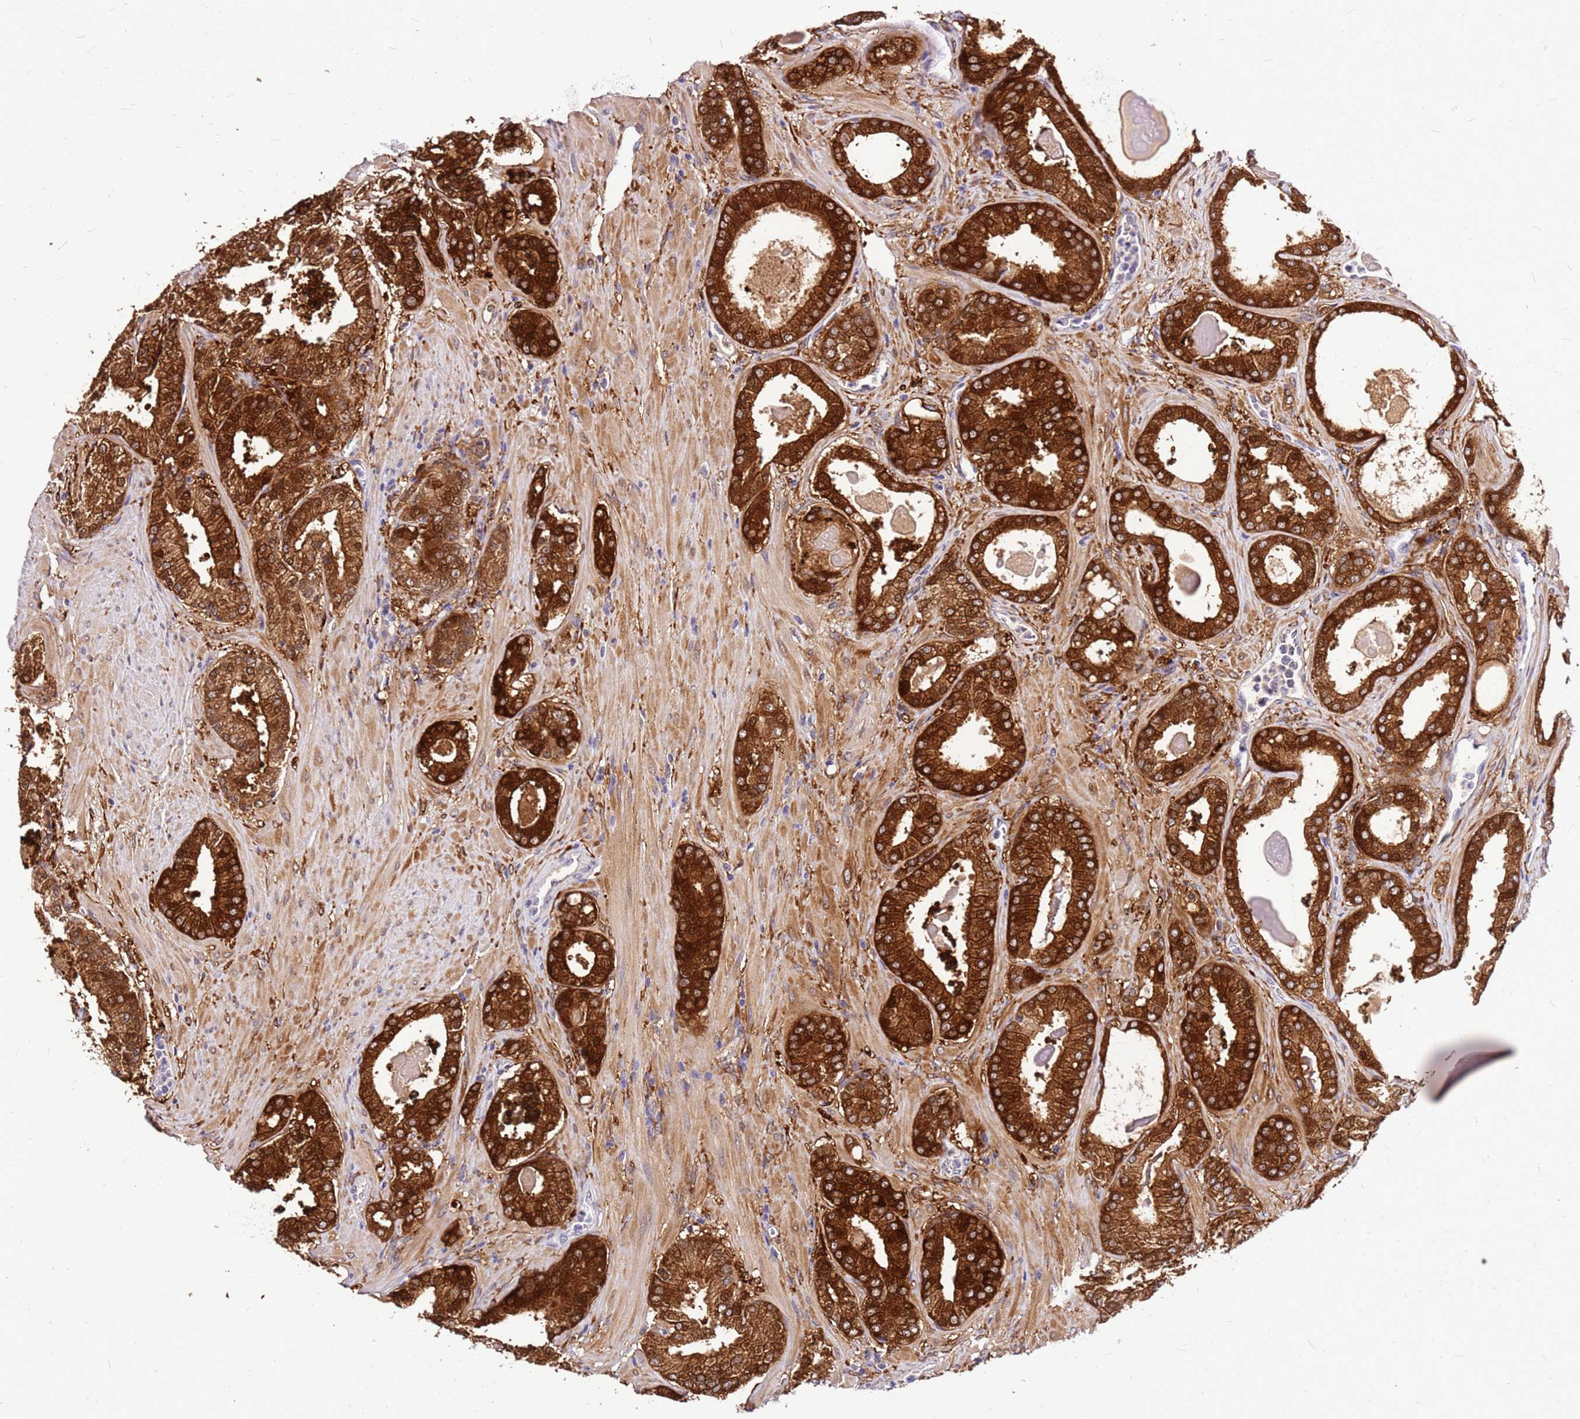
{"staining": {"intensity": "strong", "quantity": ">75%", "location": "cytoplasmic/membranous,nuclear"}, "tissue": "prostate cancer", "cell_type": "Tumor cells", "image_type": "cancer", "snomed": [{"axis": "morphology", "description": "Adenocarcinoma, Low grade"}, {"axis": "topography", "description": "Prostate"}], "caption": "Immunohistochemical staining of prostate cancer reveals strong cytoplasmic/membranous and nuclear protein staining in approximately >75% of tumor cells. (DAB (3,3'-diaminobenzidine) IHC with brightfield microscopy, high magnification).", "gene": "ALDH1A3", "patient": {"sex": "male", "age": 59}}